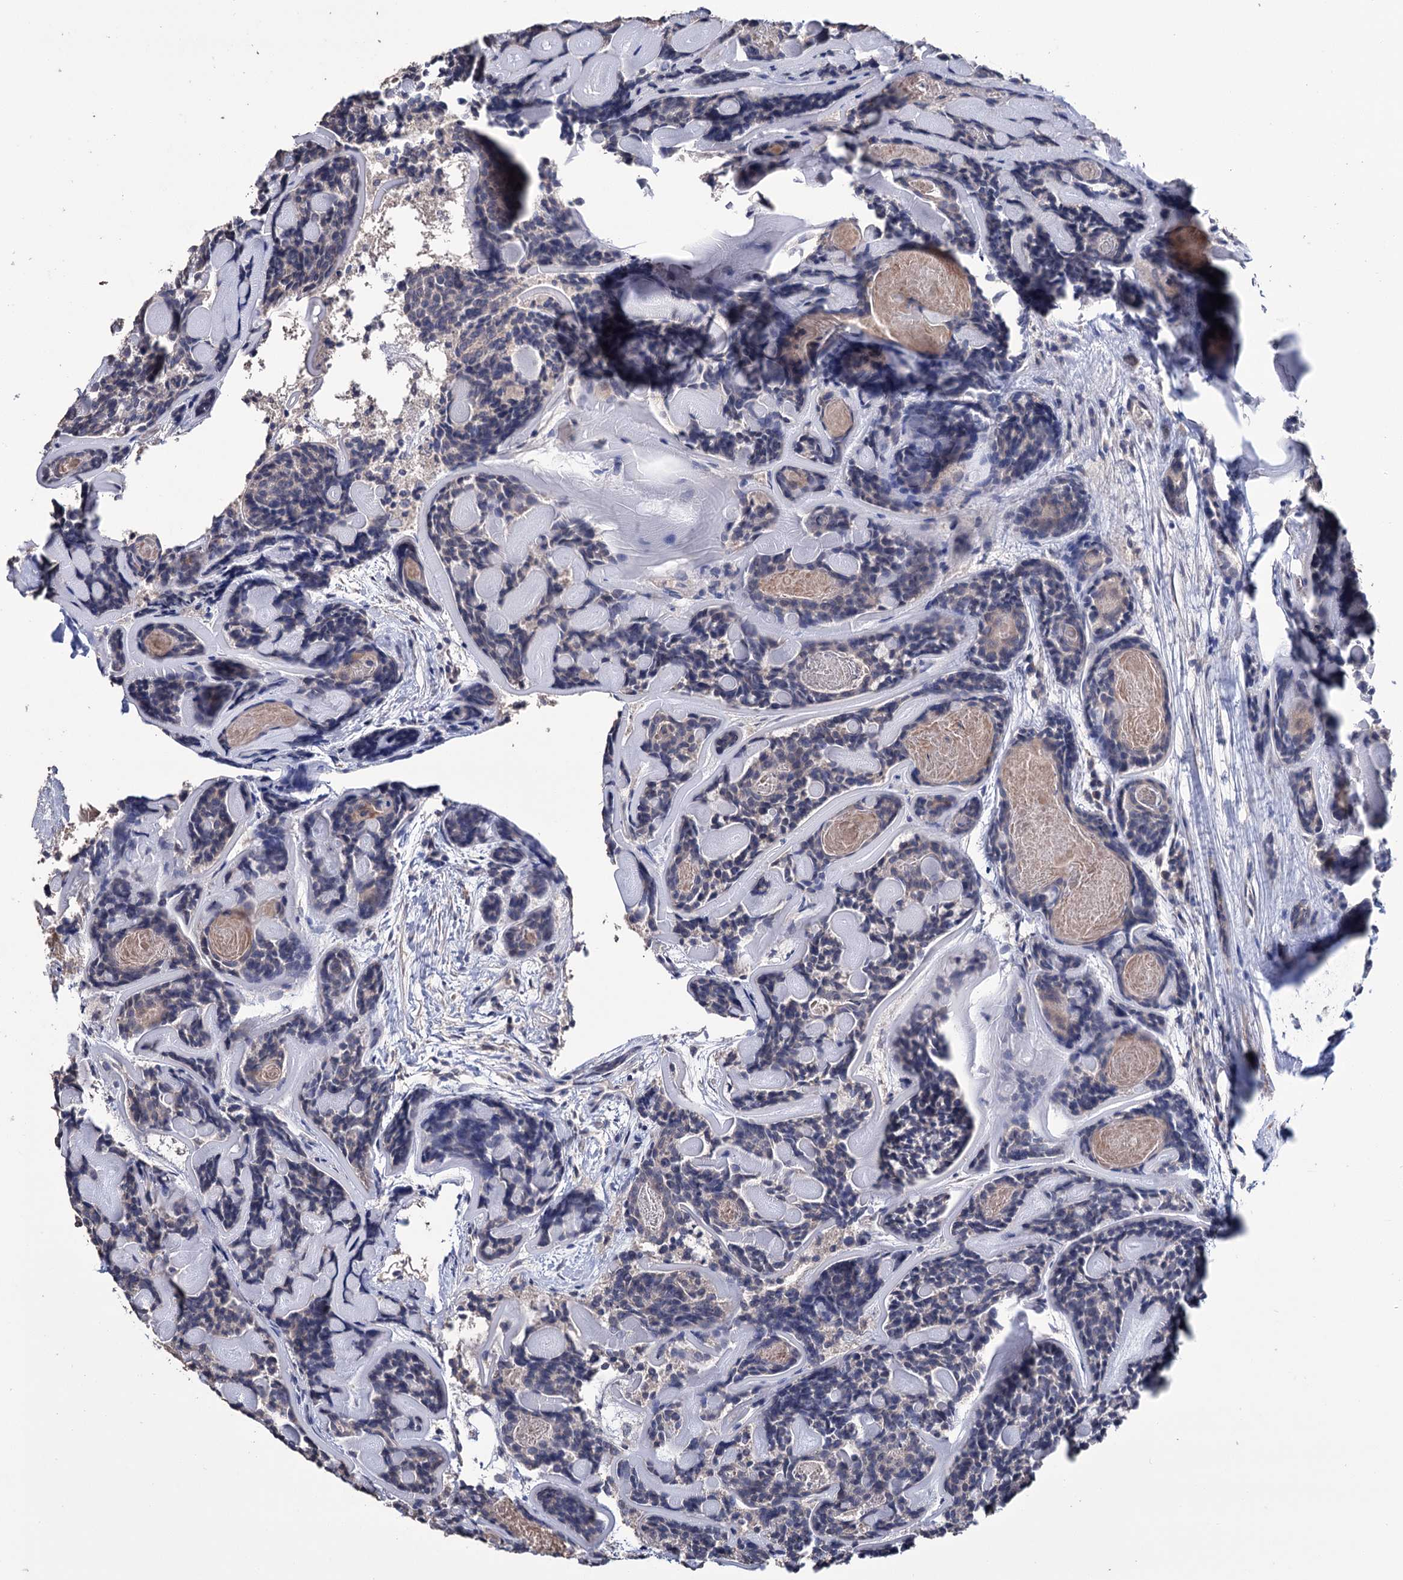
{"staining": {"intensity": "negative", "quantity": "none", "location": "none"}, "tissue": "head and neck cancer", "cell_type": "Tumor cells", "image_type": "cancer", "snomed": [{"axis": "morphology", "description": "Adenocarcinoma, NOS"}, {"axis": "topography", "description": "Salivary gland"}, {"axis": "topography", "description": "Head-Neck"}], "caption": "An immunohistochemistry (IHC) micrograph of adenocarcinoma (head and neck) is shown. There is no staining in tumor cells of adenocarcinoma (head and neck).", "gene": "EPB41L5", "patient": {"sex": "female", "age": 63}}